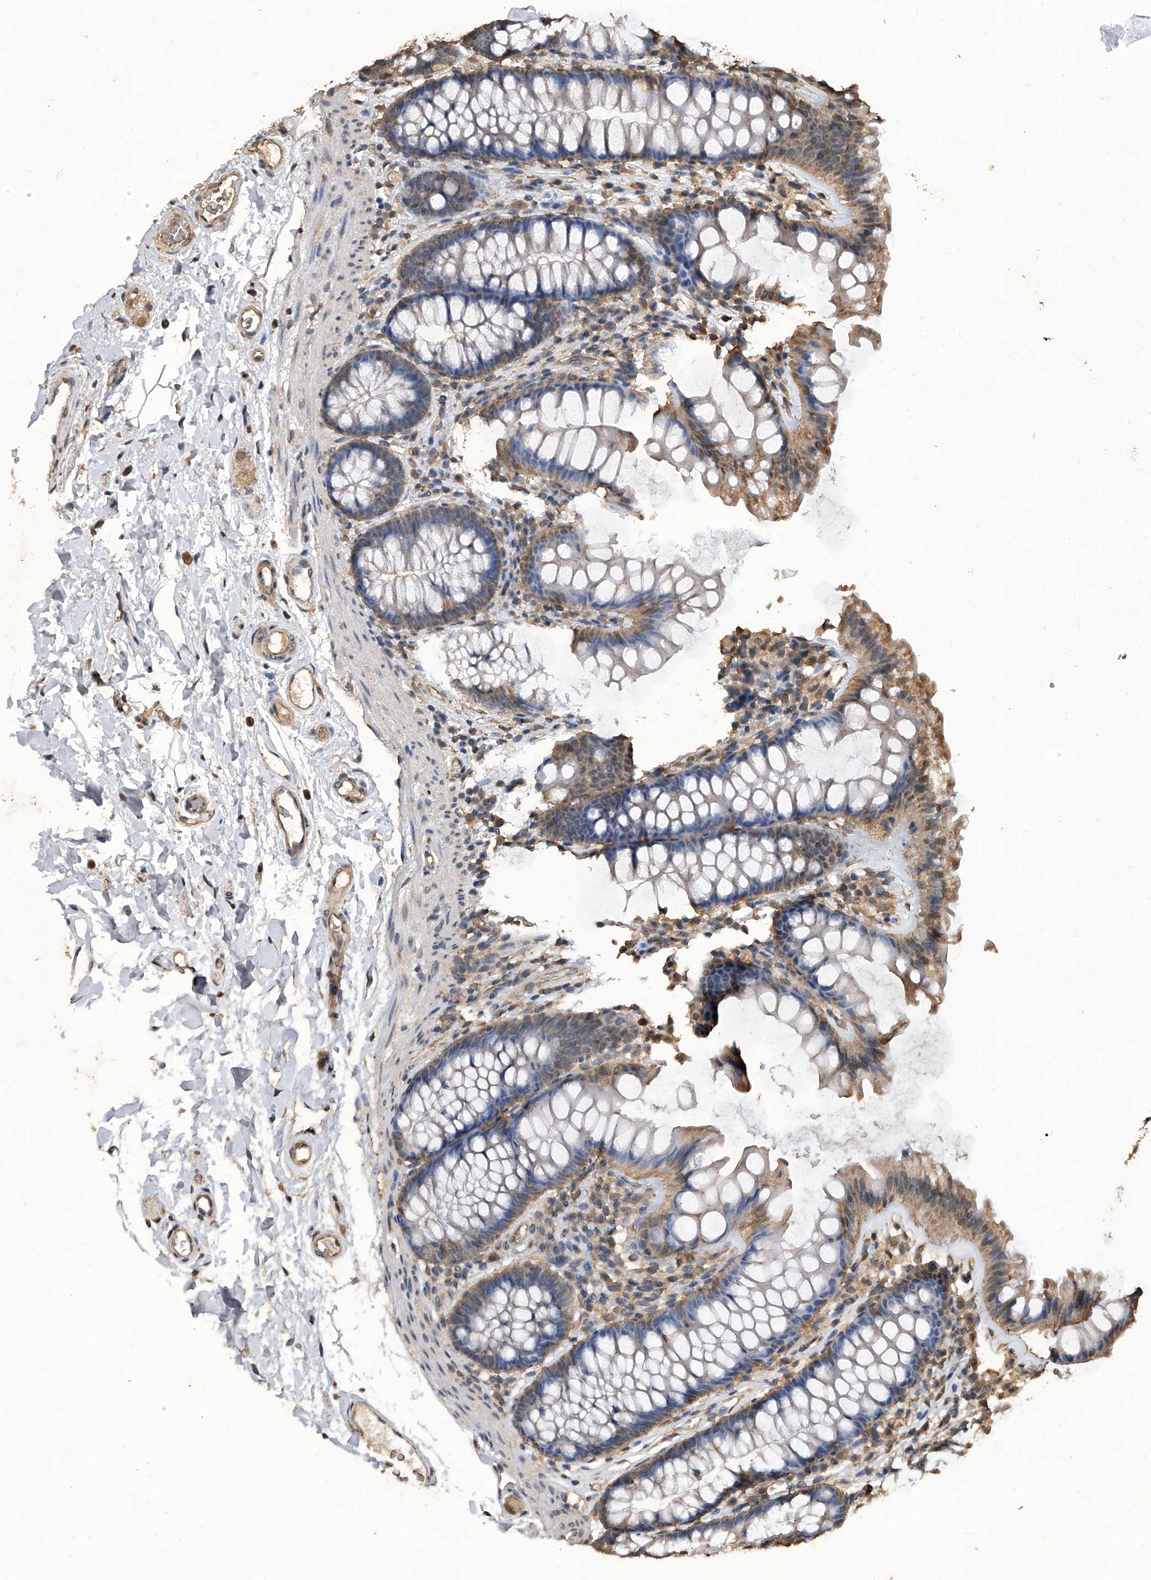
{"staining": {"intensity": "moderate", "quantity": ">75%", "location": "cytoplasmic/membranous"}, "tissue": "colon", "cell_type": "Endothelial cells", "image_type": "normal", "snomed": [{"axis": "morphology", "description": "Normal tissue, NOS"}, {"axis": "topography", "description": "Colon"}], "caption": "A high-resolution photomicrograph shows immunohistochemistry (IHC) staining of normal colon, which exhibits moderate cytoplasmic/membranous positivity in approximately >75% of endothelial cells. The protein is shown in brown color, while the nuclei are stained blue.", "gene": "FBXL4", "patient": {"sex": "female", "age": 62}}